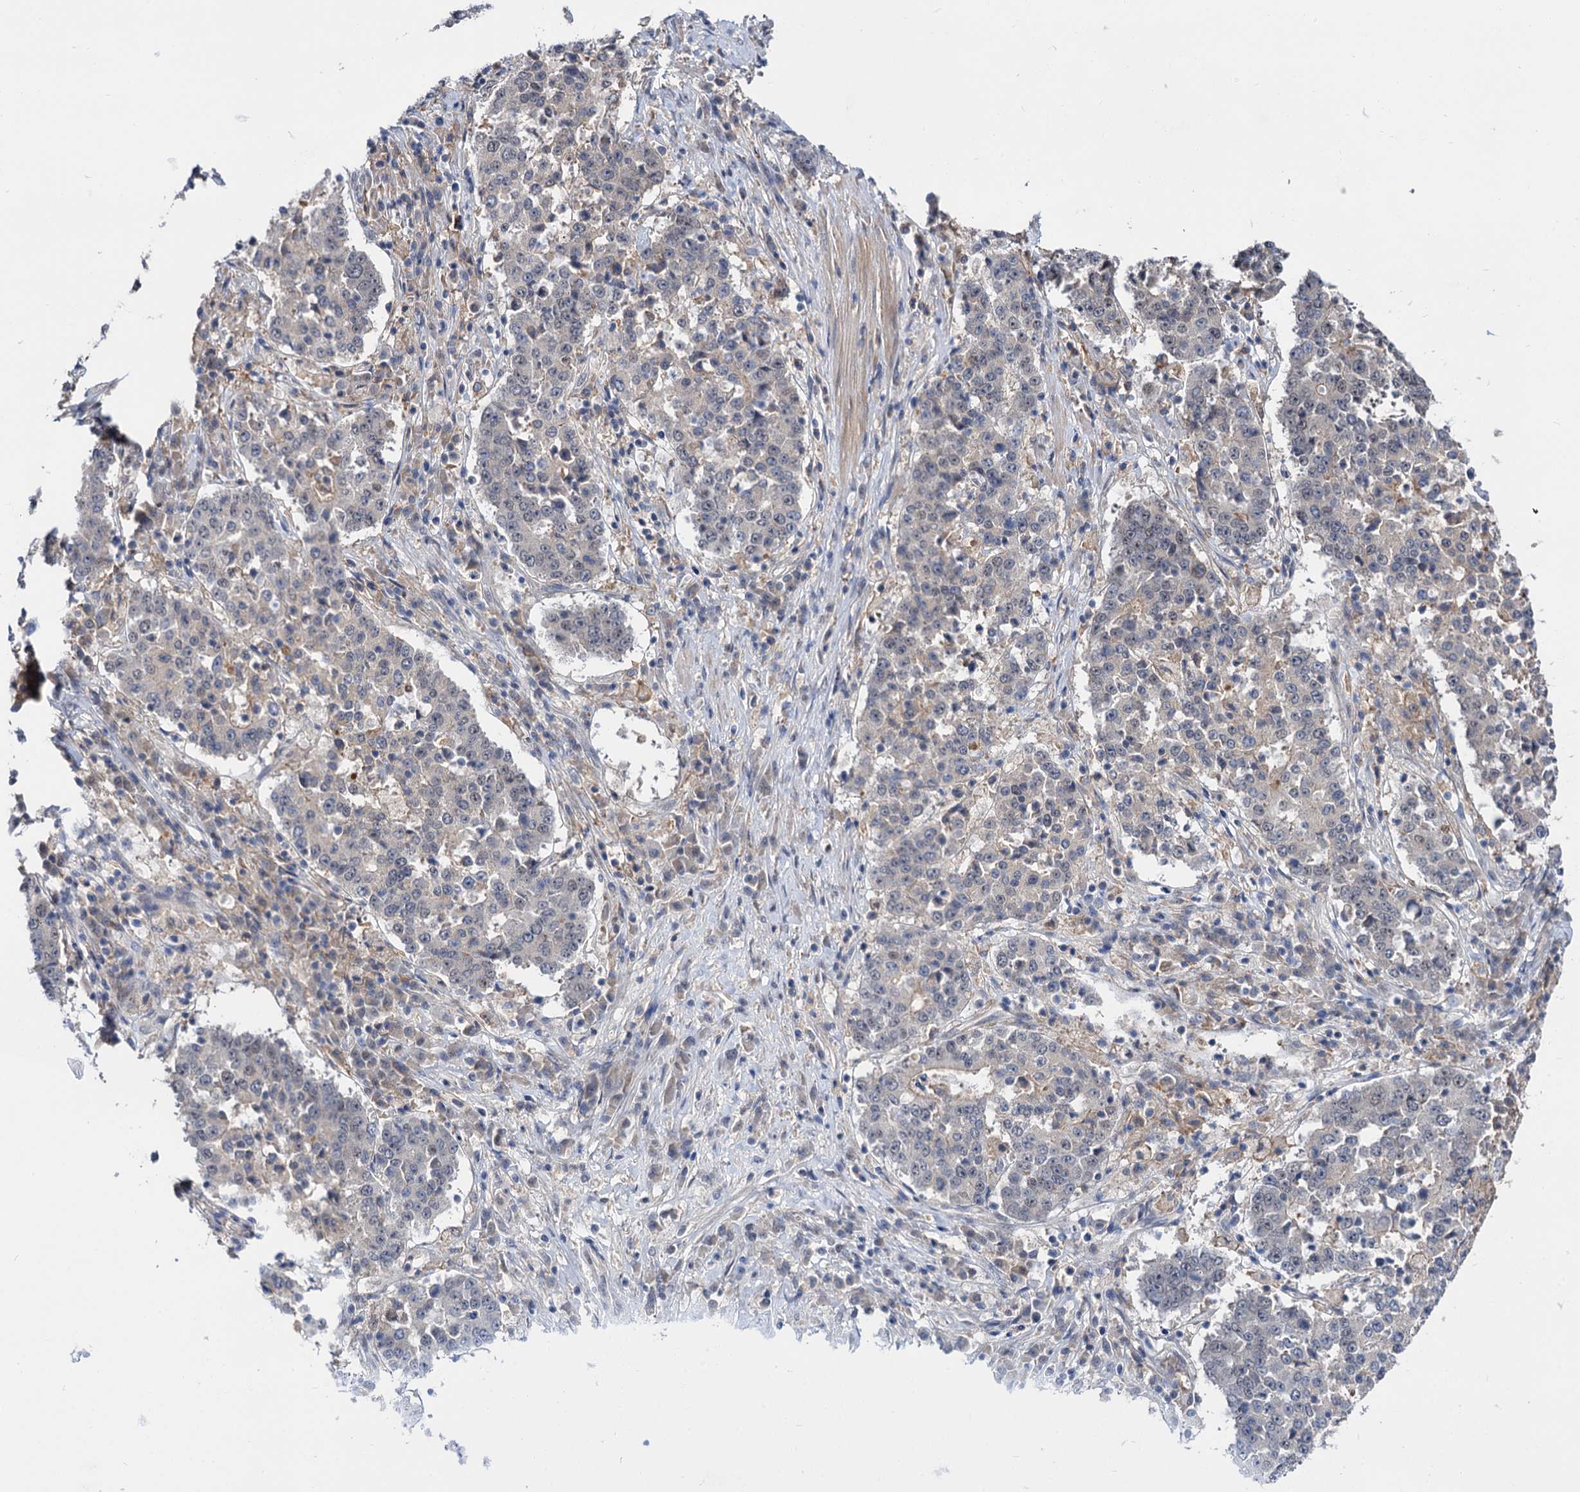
{"staining": {"intensity": "negative", "quantity": "none", "location": "none"}, "tissue": "stomach cancer", "cell_type": "Tumor cells", "image_type": "cancer", "snomed": [{"axis": "morphology", "description": "Adenocarcinoma, NOS"}, {"axis": "topography", "description": "Stomach"}], "caption": "Photomicrograph shows no significant protein staining in tumor cells of stomach cancer (adenocarcinoma).", "gene": "NEK10", "patient": {"sex": "male", "age": 59}}